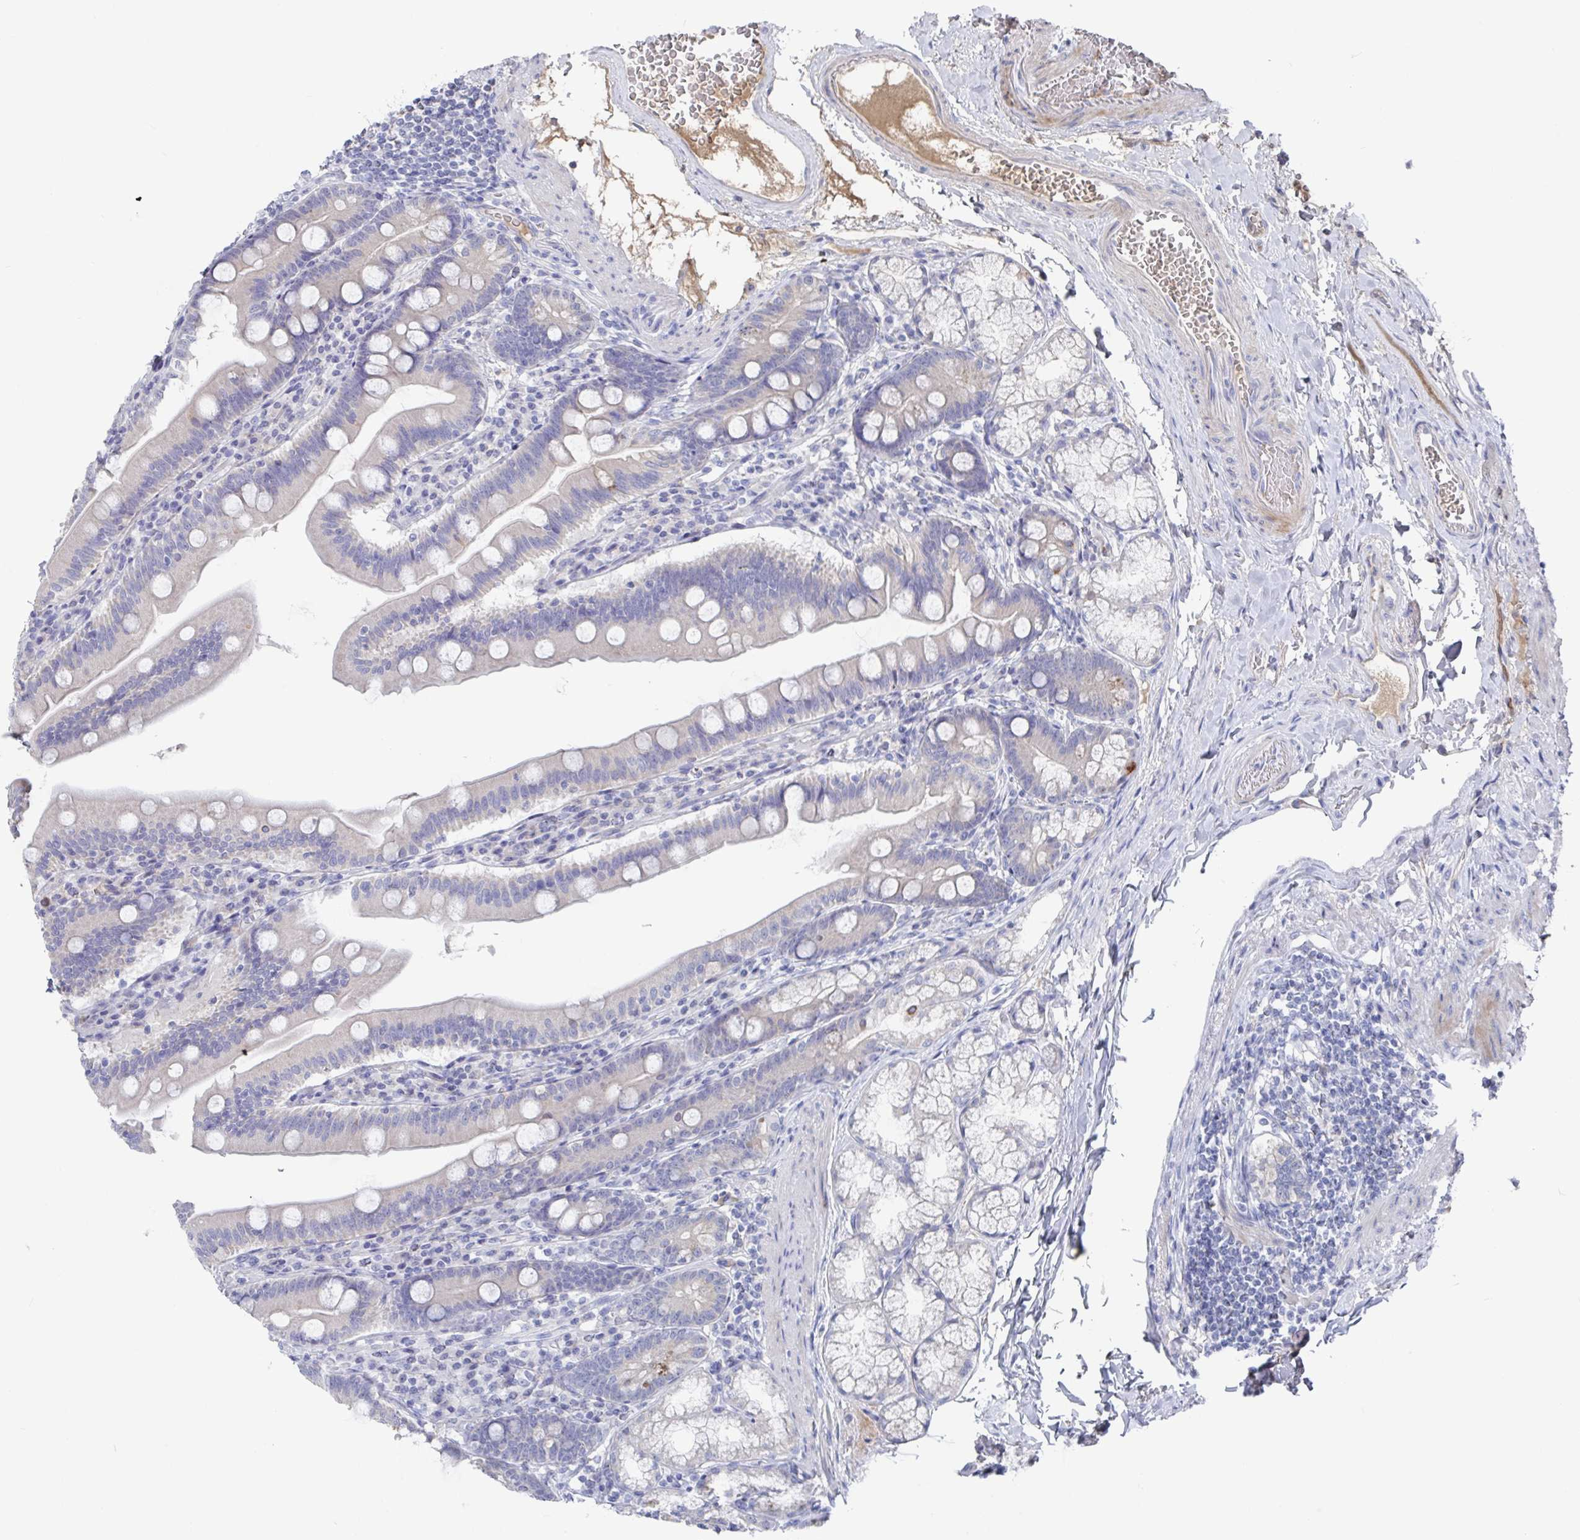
{"staining": {"intensity": "negative", "quantity": "none", "location": "none"}, "tissue": "duodenum", "cell_type": "Glandular cells", "image_type": "normal", "snomed": [{"axis": "morphology", "description": "Normal tissue, NOS"}, {"axis": "topography", "description": "Duodenum"}], "caption": "Micrograph shows no protein positivity in glandular cells of unremarkable duodenum.", "gene": "GPR148", "patient": {"sex": "female", "age": 67}}